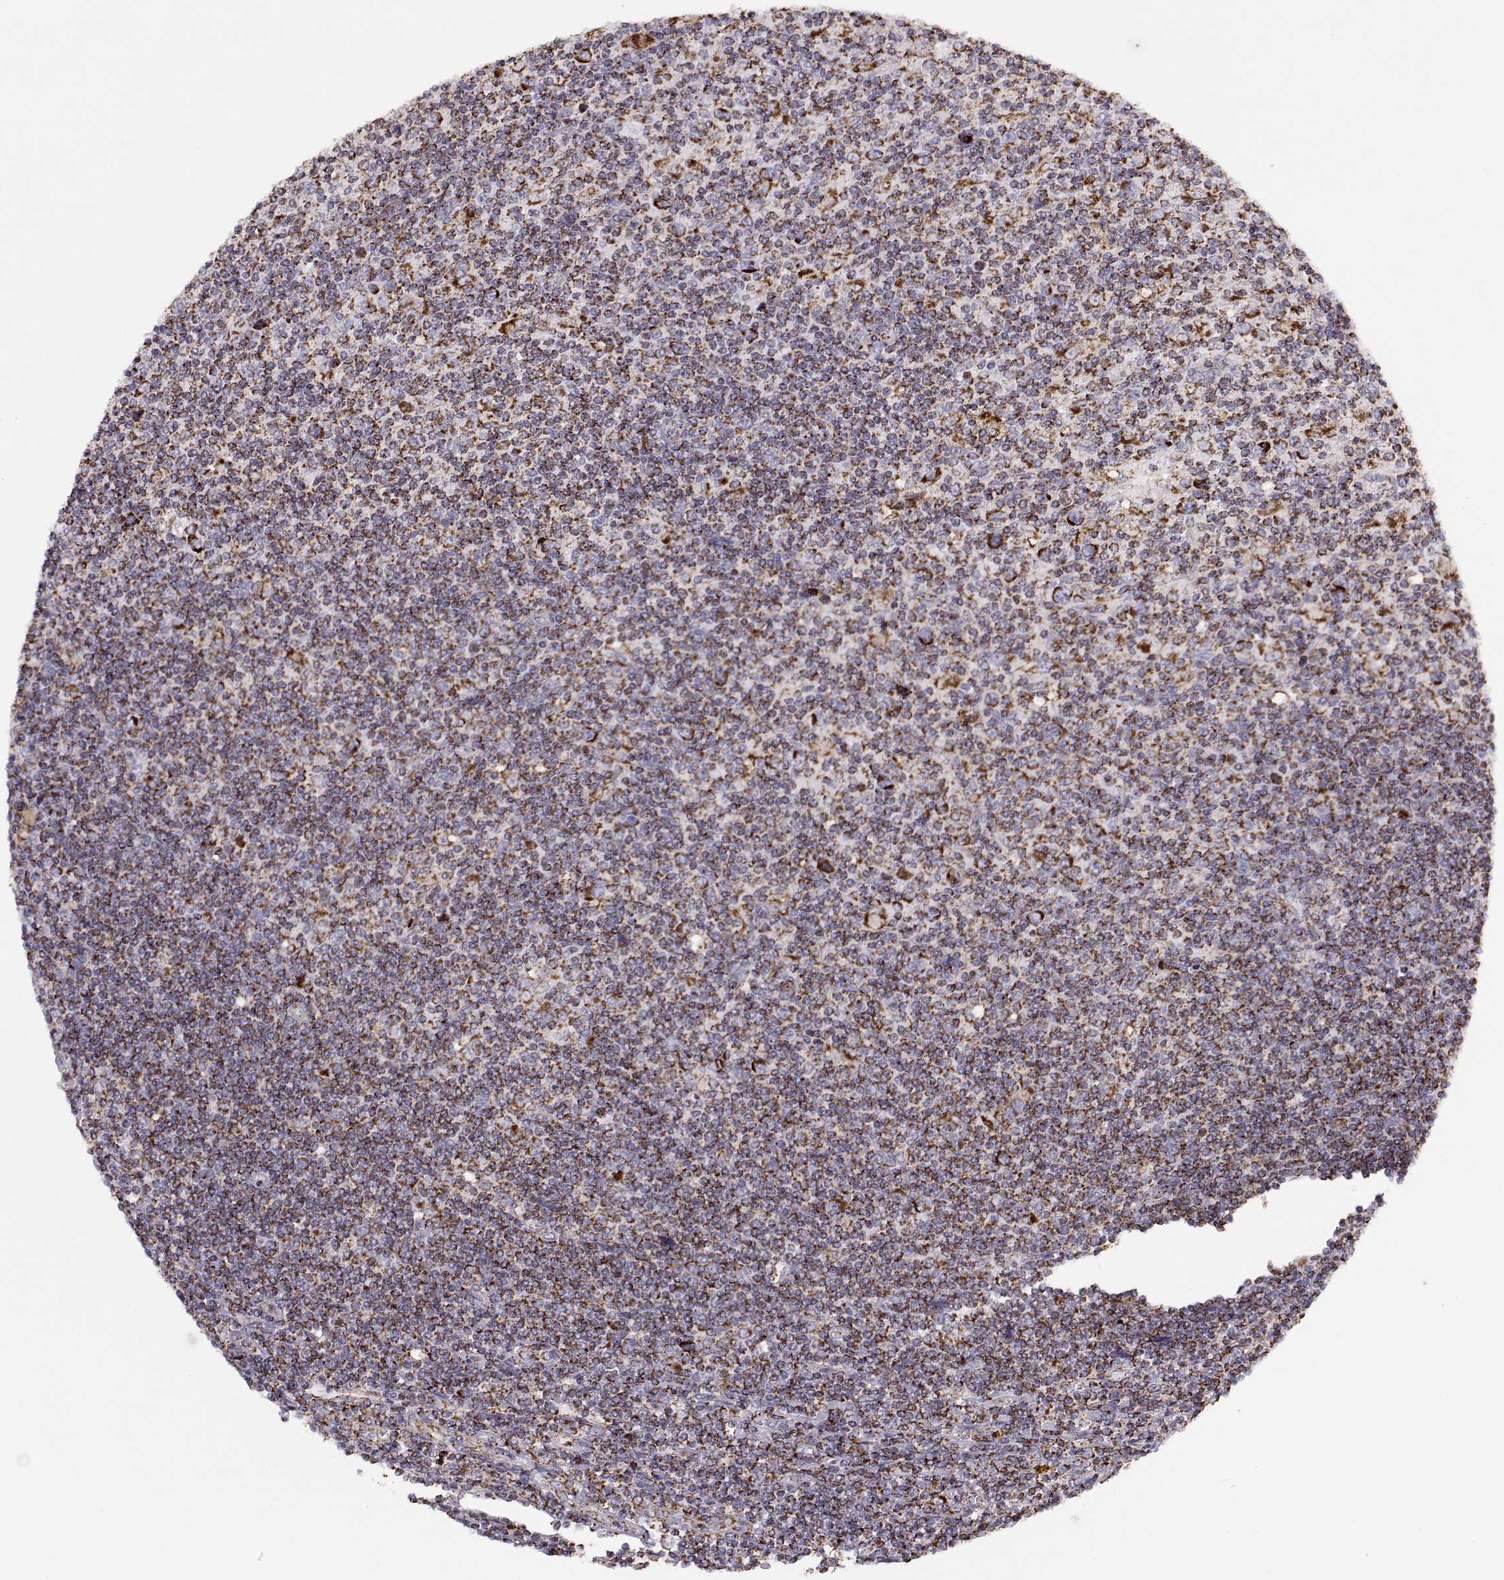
{"staining": {"intensity": "strong", "quantity": ">75%", "location": "cytoplasmic/membranous"}, "tissue": "lymphoma", "cell_type": "Tumor cells", "image_type": "cancer", "snomed": [{"axis": "morphology", "description": "Hodgkin's disease, NOS"}, {"axis": "topography", "description": "Lymph node"}], "caption": "About >75% of tumor cells in human Hodgkin's disease display strong cytoplasmic/membranous protein positivity as visualized by brown immunohistochemical staining.", "gene": "ARSD", "patient": {"sex": "male", "age": 40}}